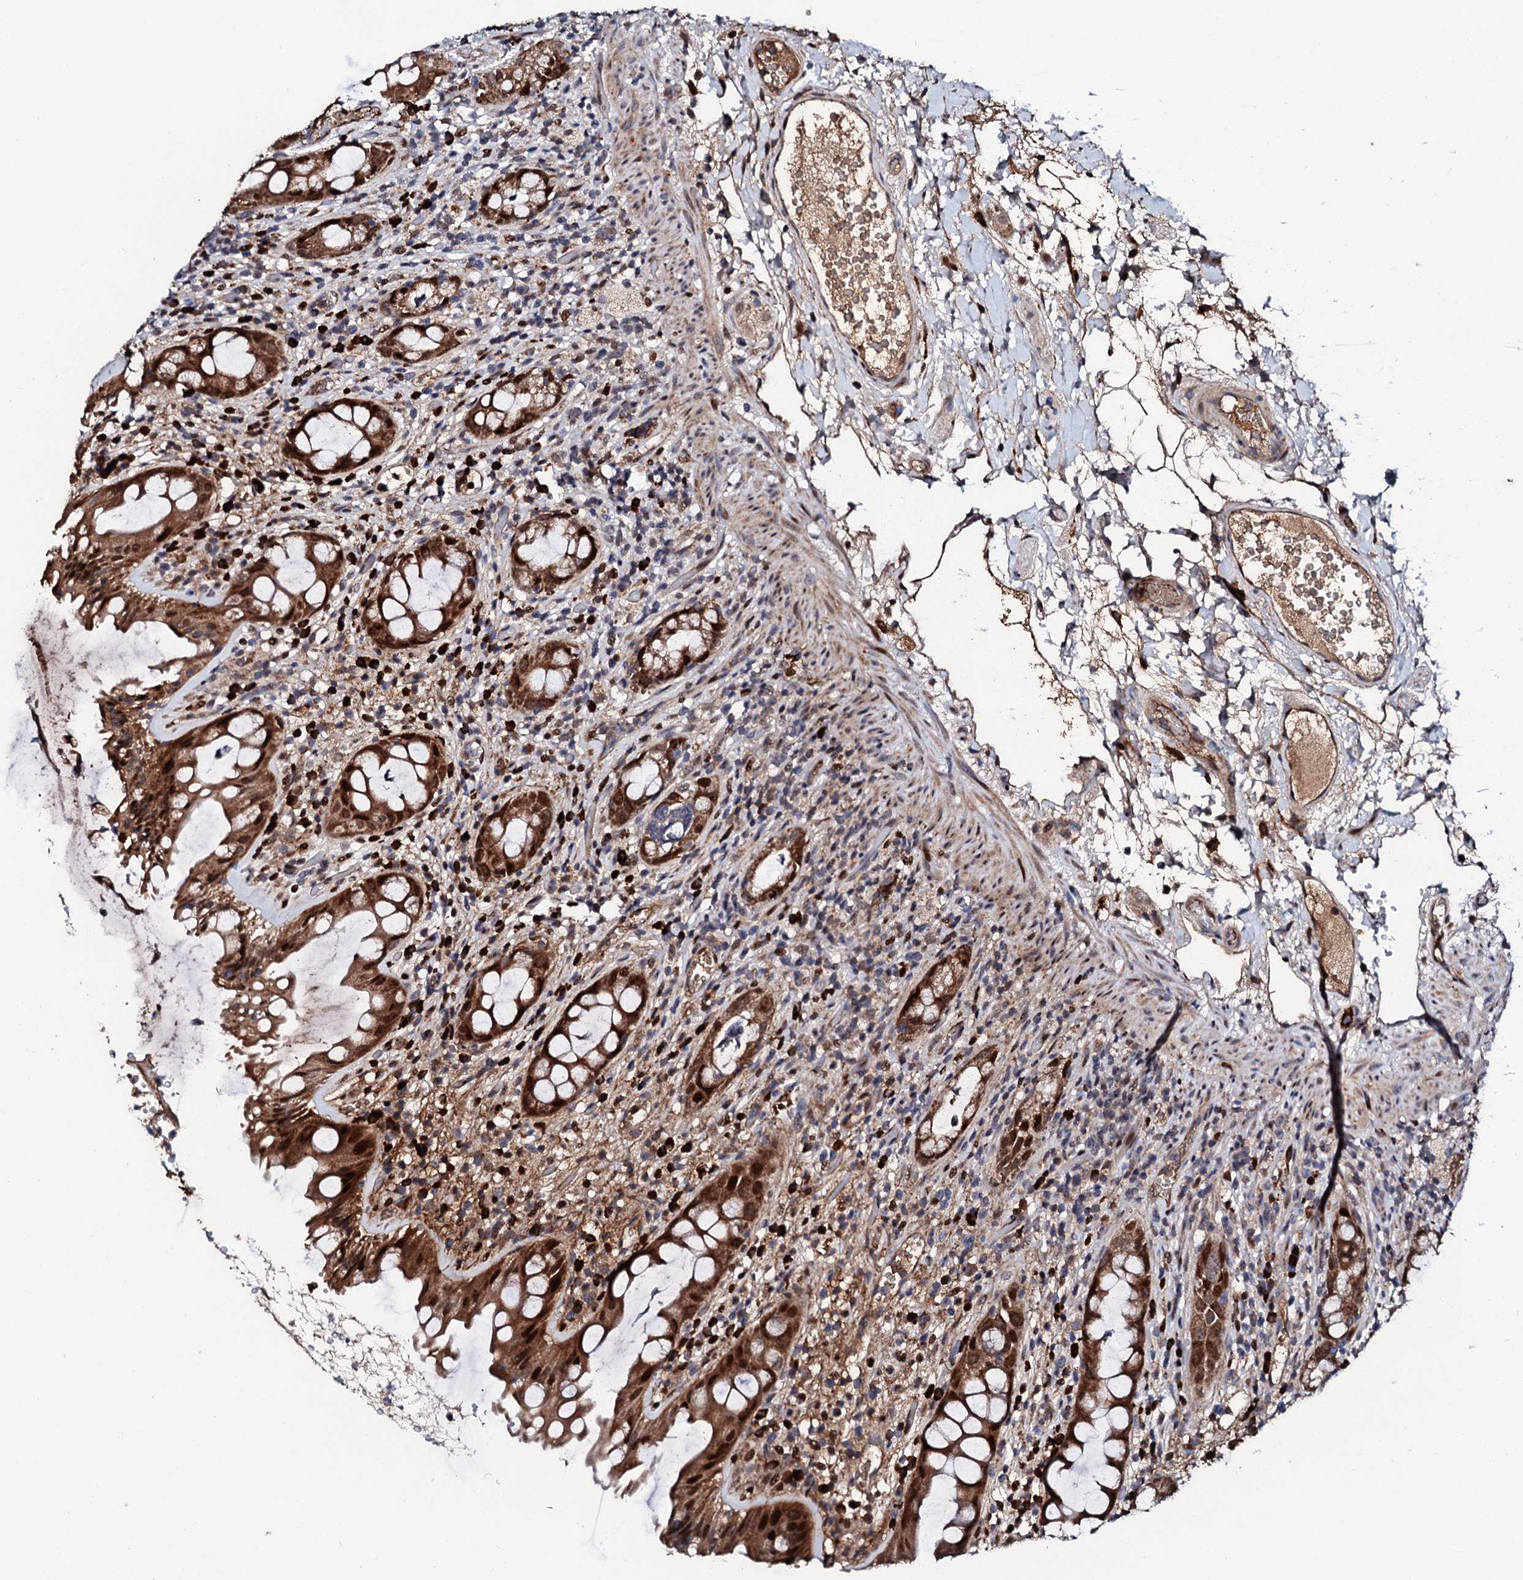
{"staining": {"intensity": "strong", "quantity": ">75%", "location": "cytoplasmic/membranous,nuclear"}, "tissue": "rectum", "cell_type": "Glandular cells", "image_type": "normal", "snomed": [{"axis": "morphology", "description": "Normal tissue, NOS"}, {"axis": "topography", "description": "Rectum"}], "caption": "A brown stain labels strong cytoplasmic/membranous,nuclear positivity of a protein in glandular cells of normal human rectum. Immunohistochemistry stains the protein of interest in brown and the nuclei are stained blue.", "gene": "KIF18A", "patient": {"sex": "female", "age": 57}}